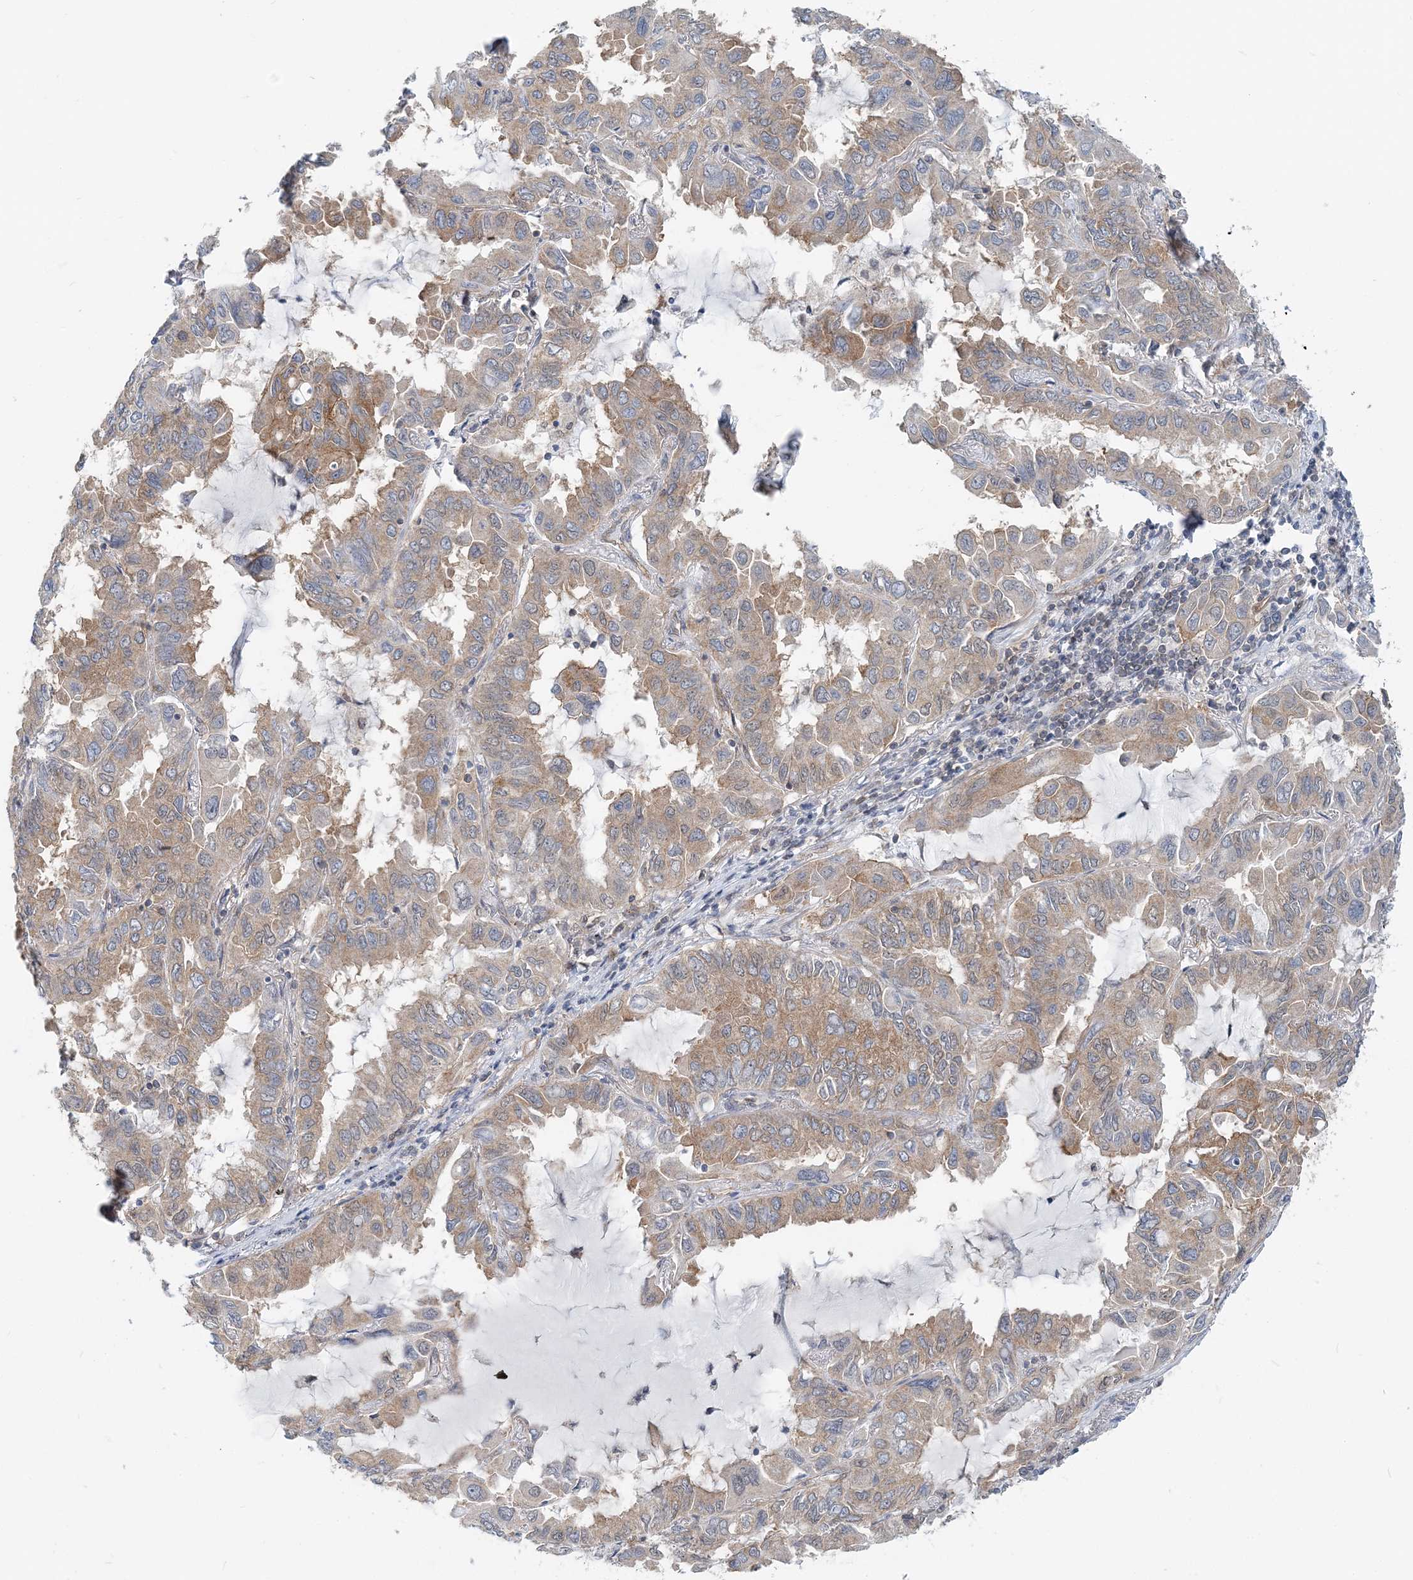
{"staining": {"intensity": "moderate", "quantity": "25%-75%", "location": "cytoplasmic/membranous"}, "tissue": "lung cancer", "cell_type": "Tumor cells", "image_type": "cancer", "snomed": [{"axis": "morphology", "description": "Adenocarcinoma, NOS"}, {"axis": "topography", "description": "Lung"}], "caption": "Adenocarcinoma (lung) stained for a protein (brown) exhibits moderate cytoplasmic/membranous positive positivity in approximately 25%-75% of tumor cells.", "gene": "MOB4", "patient": {"sex": "male", "age": 64}}